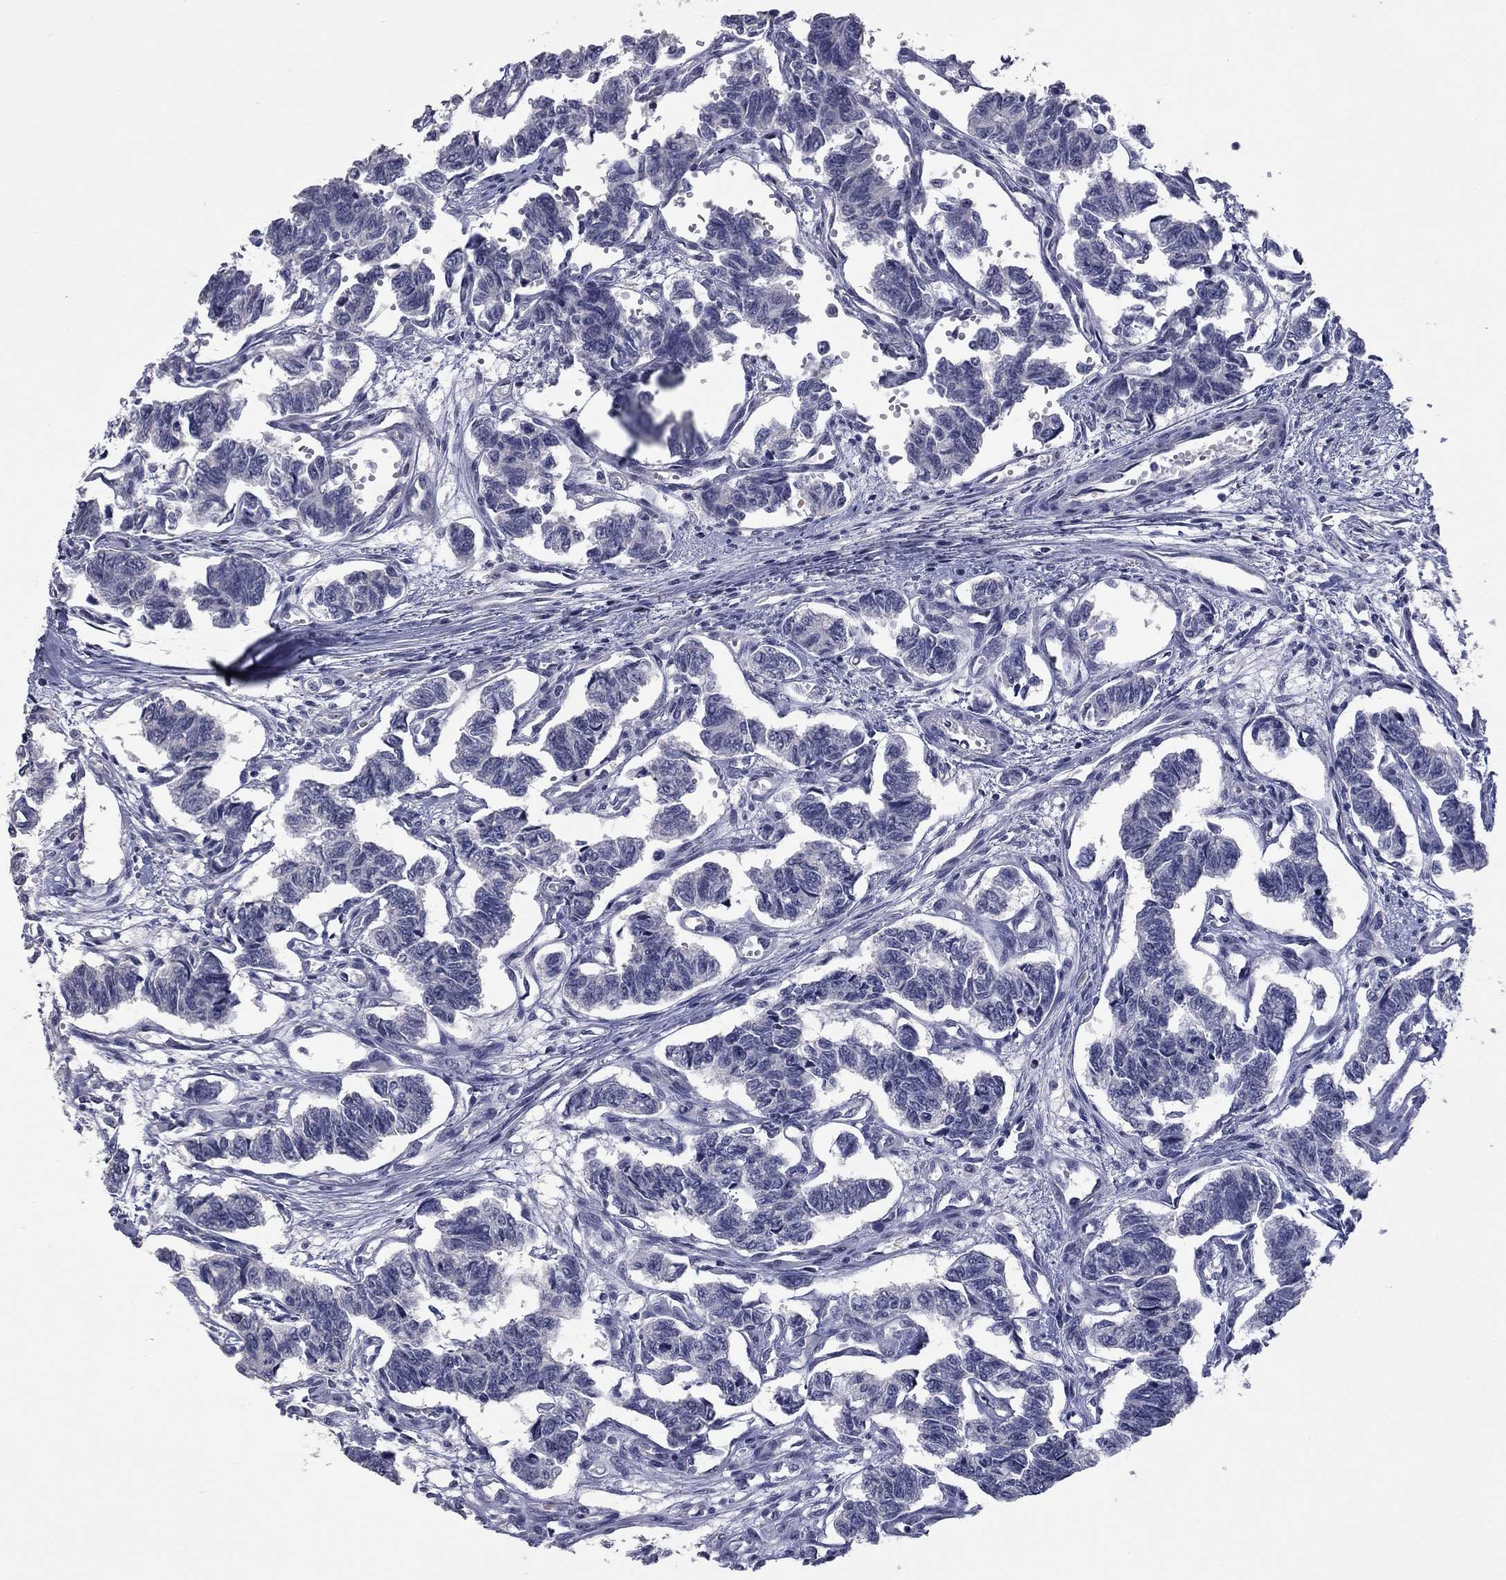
{"staining": {"intensity": "negative", "quantity": "none", "location": "none"}, "tissue": "carcinoid", "cell_type": "Tumor cells", "image_type": "cancer", "snomed": [{"axis": "morphology", "description": "Carcinoid, malignant, NOS"}, {"axis": "topography", "description": "Kidney"}], "caption": "This is a image of IHC staining of carcinoid, which shows no staining in tumor cells. Nuclei are stained in blue.", "gene": "SLC51A", "patient": {"sex": "female", "age": 41}}